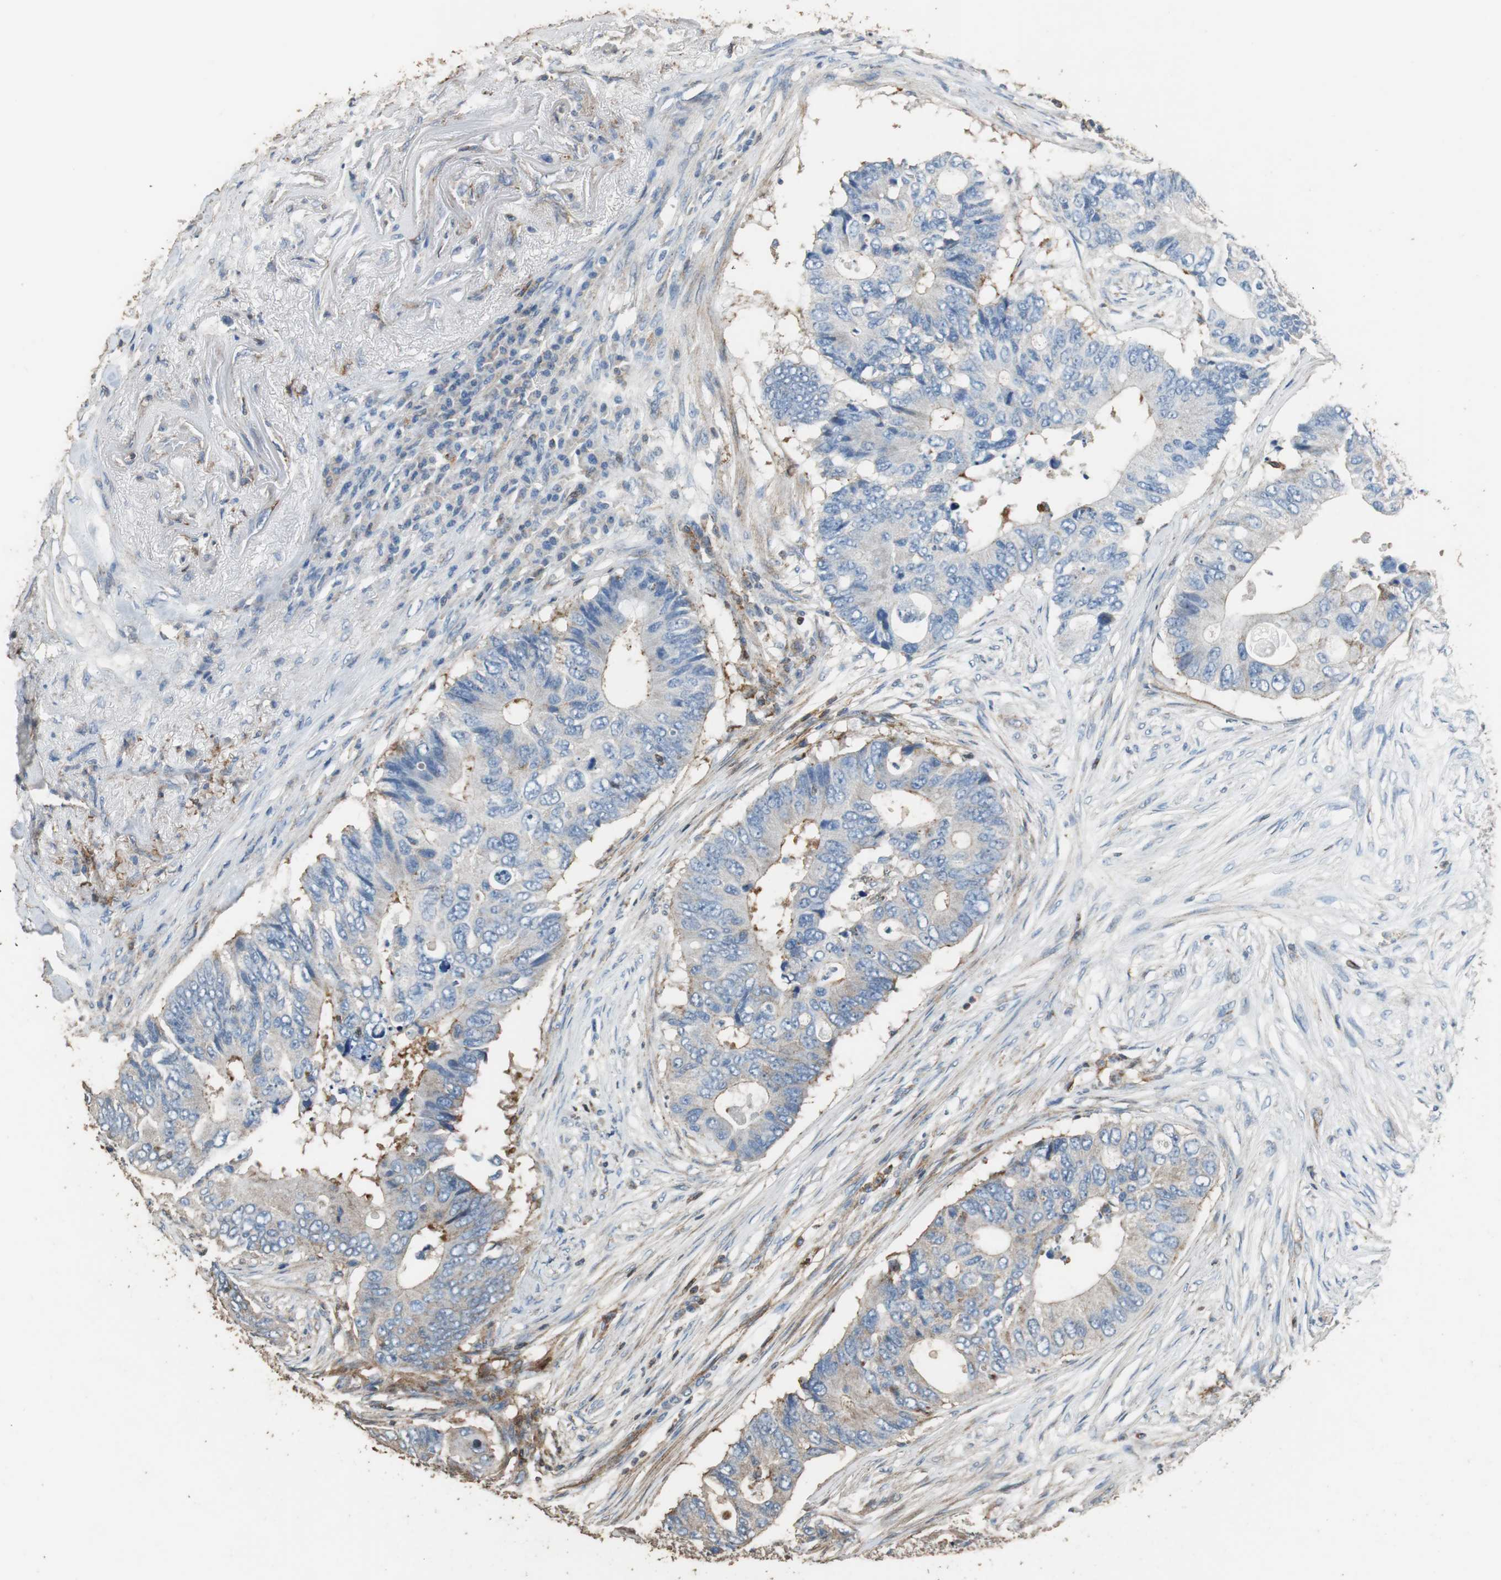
{"staining": {"intensity": "negative", "quantity": "none", "location": "none"}, "tissue": "colorectal cancer", "cell_type": "Tumor cells", "image_type": "cancer", "snomed": [{"axis": "morphology", "description": "Adenocarcinoma, NOS"}, {"axis": "topography", "description": "Colon"}], "caption": "Tumor cells are negative for protein expression in human colorectal cancer (adenocarcinoma).", "gene": "PRKRA", "patient": {"sex": "male", "age": 71}}